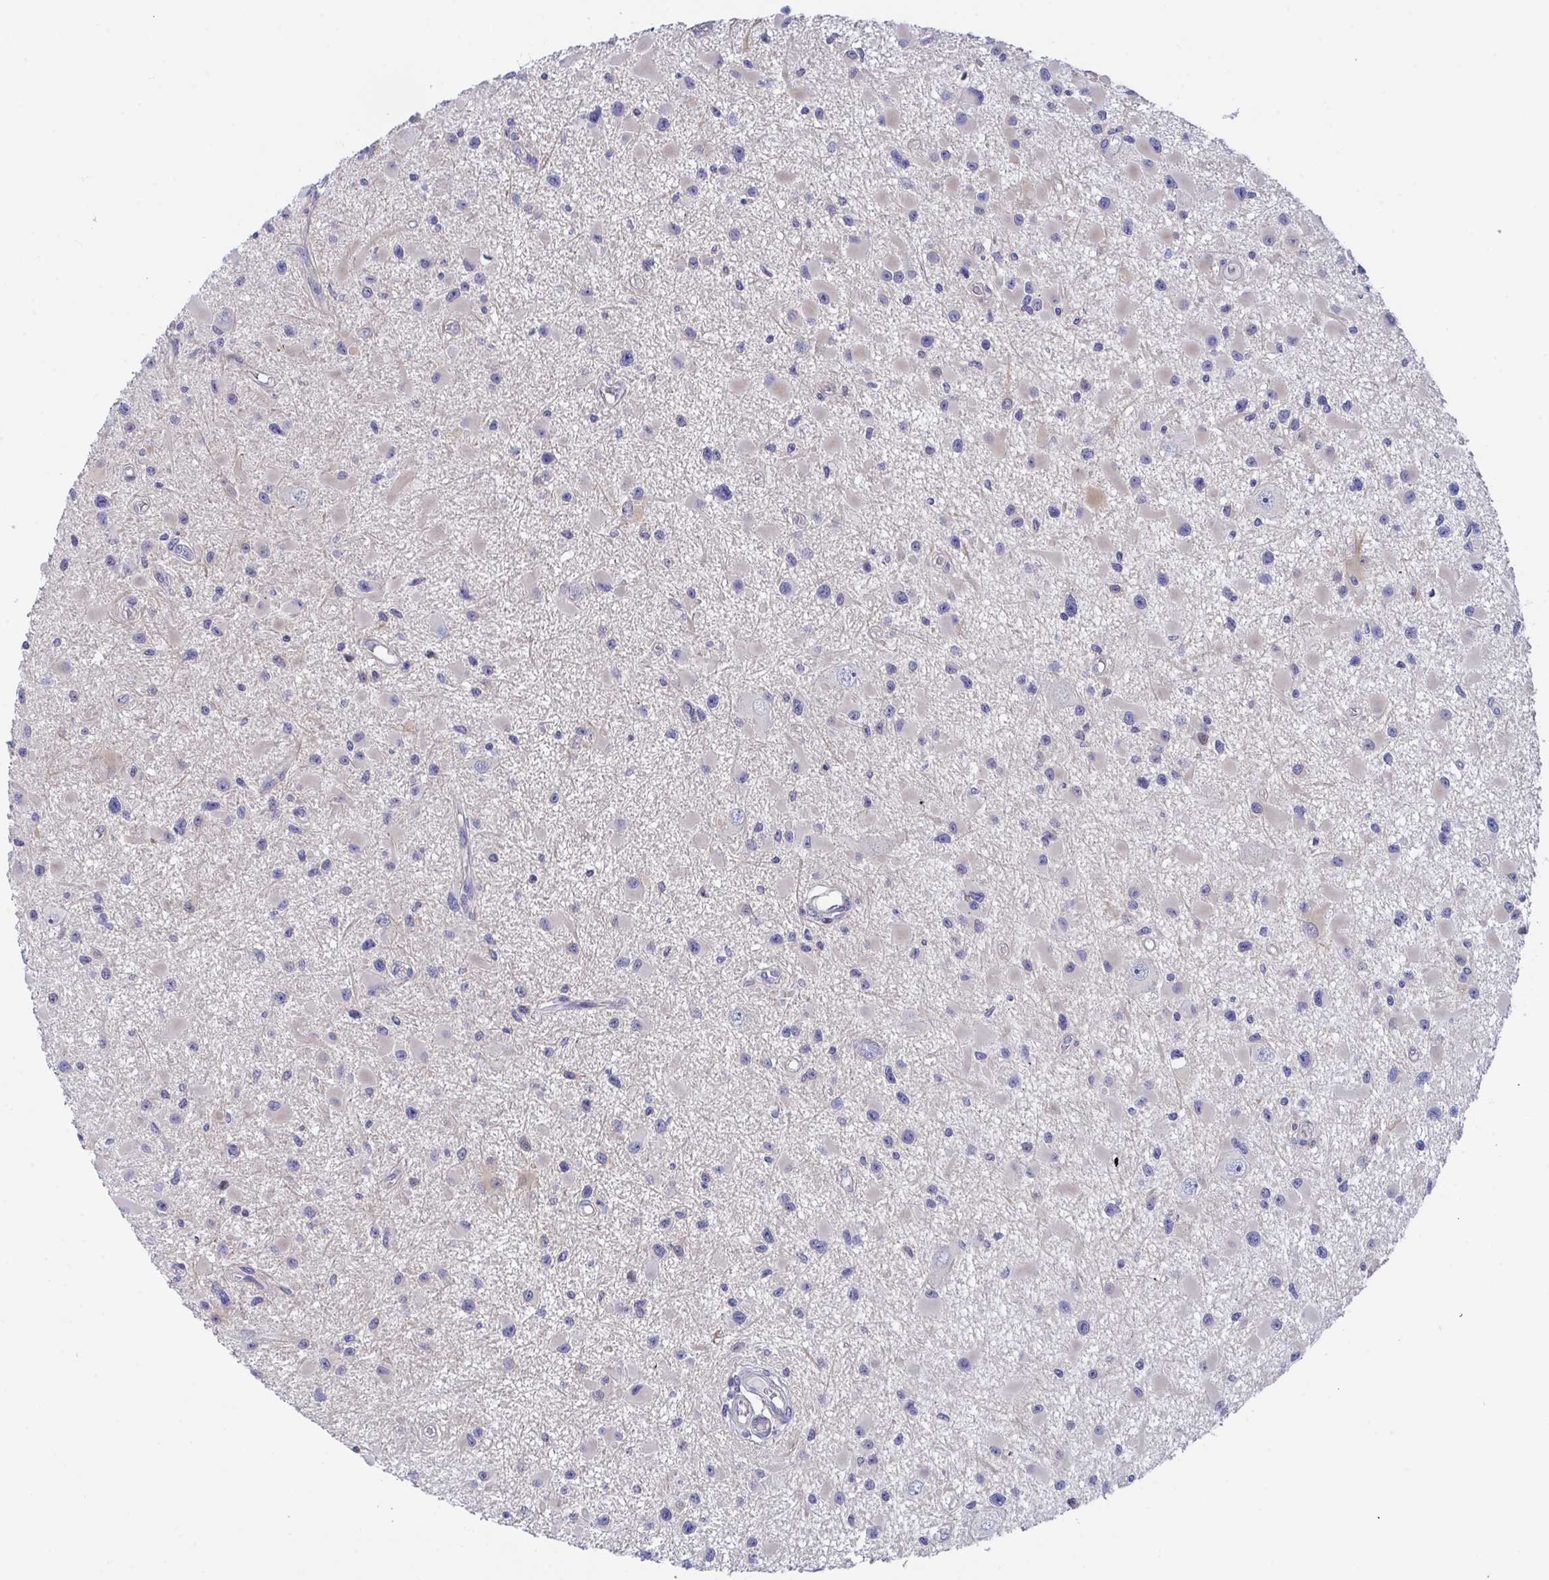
{"staining": {"intensity": "weak", "quantity": "<25%", "location": "nuclear"}, "tissue": "glioma", "cell_type": "Tumor cells", "image_type": "cancer", "snomed": [{"axis": "morphology", "description": "Glioma, malignant, High grade"}, {"axis": "topography", "description": "Brain"}], "caption": "An immunohistochemistry image of malignant glioma (high-grade) is shown. There is no staining in tumor cells of malignant glioma (high-grade).", "gene": "P2RX3", "patient": {"sex": "male", "age": 54}}